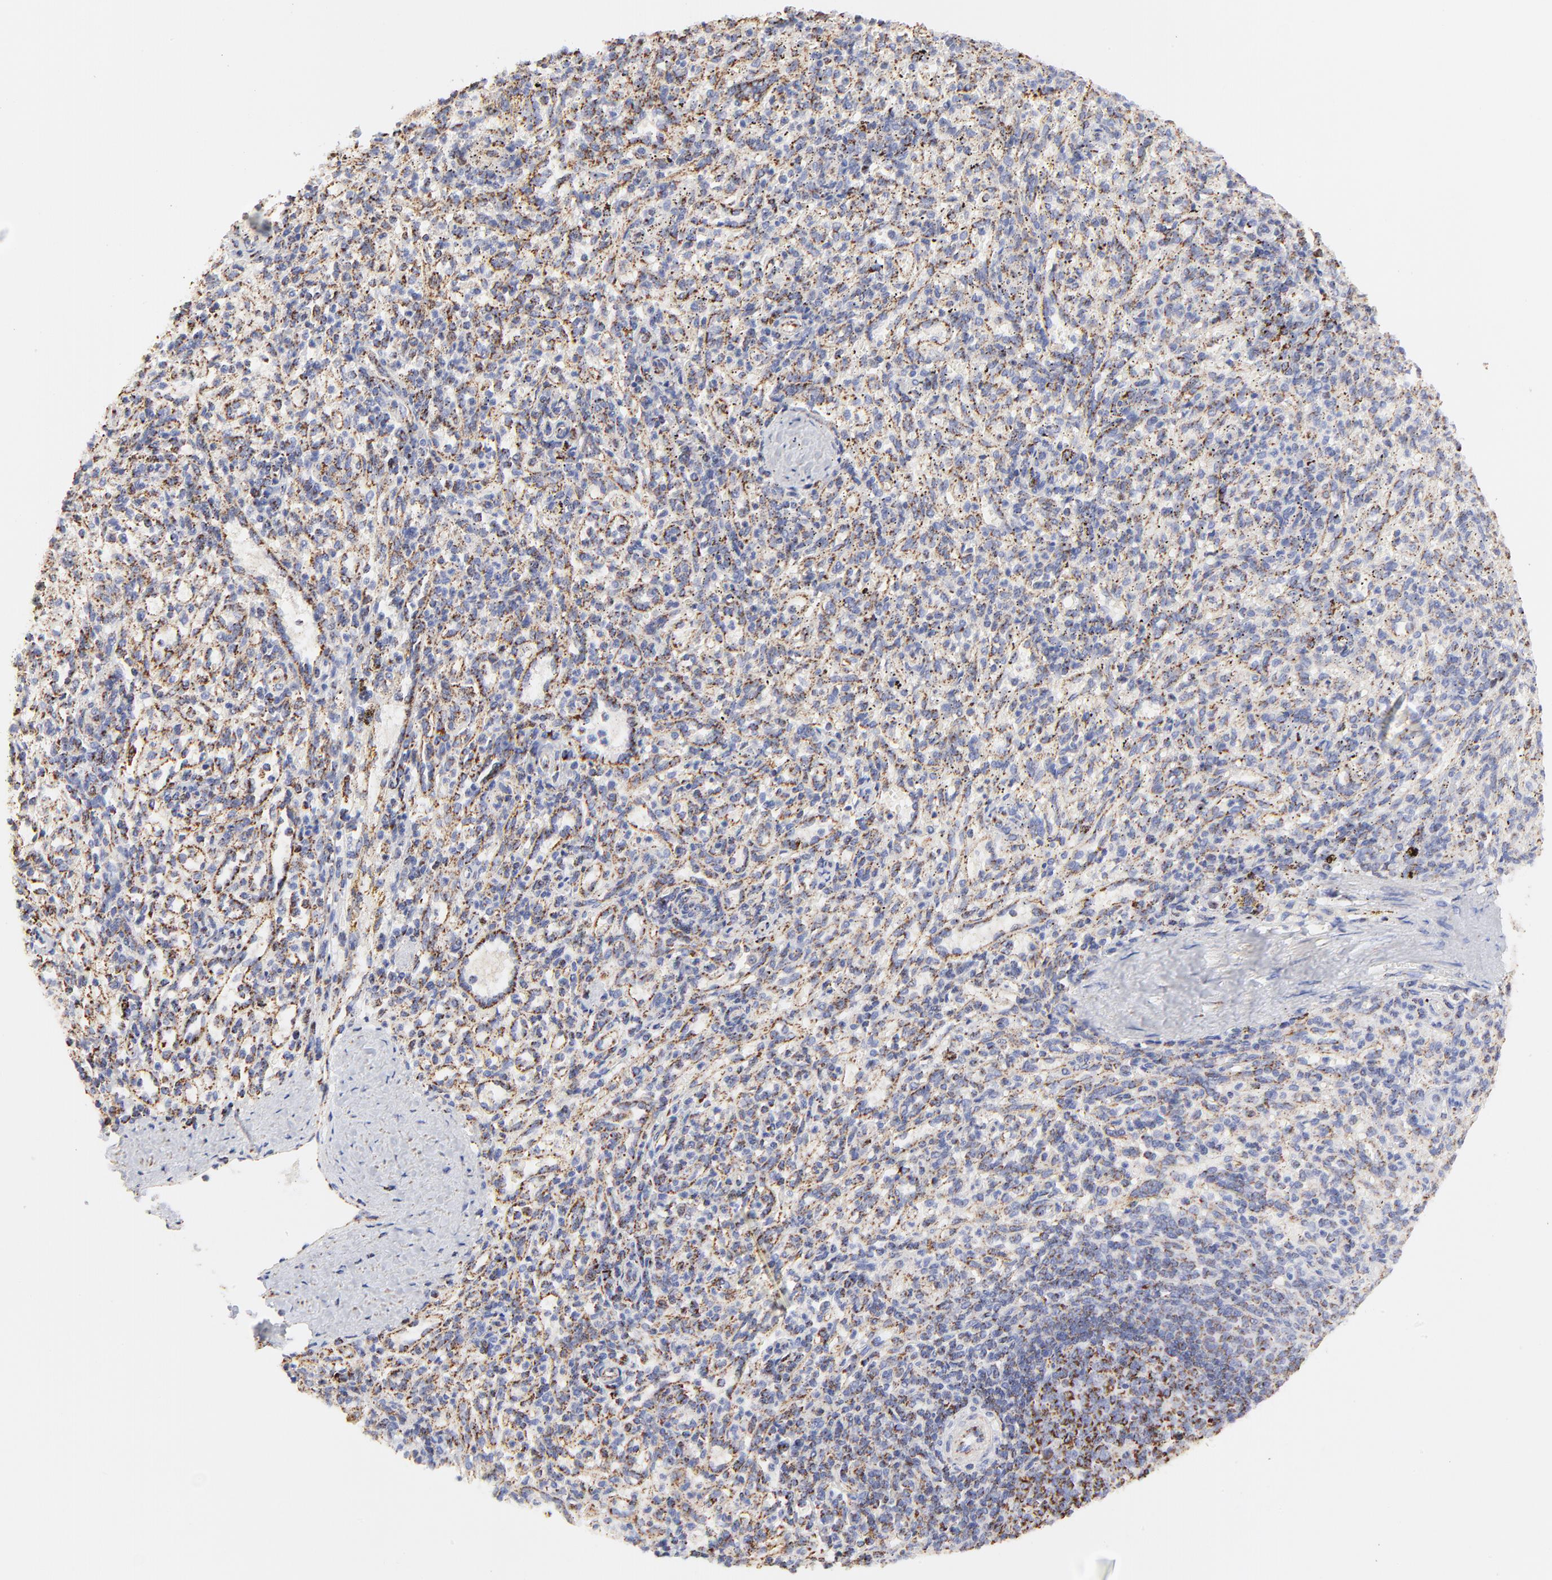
{"staining": {"intensity": "moderate", "quantity": ">75%", "location": "cytoplasmic/membranous"}, "tissue": "spleen", "cell_type": "Cells in red pulp", "image_type": "normal", "snomed": [{"axis": "morphology", "description": "Normal tissue, NOS"}, {"axis": "topography", "description": "Spleen"}], "caption": "Immunohistochemical staining of unremarkable spleen reveals medium levels of moderate cytoplasmic/membranous expression in approximately >75% of cells in red pulp.", "gene": "COX4I1", "patient": {"sex": "female", "age": 10}}